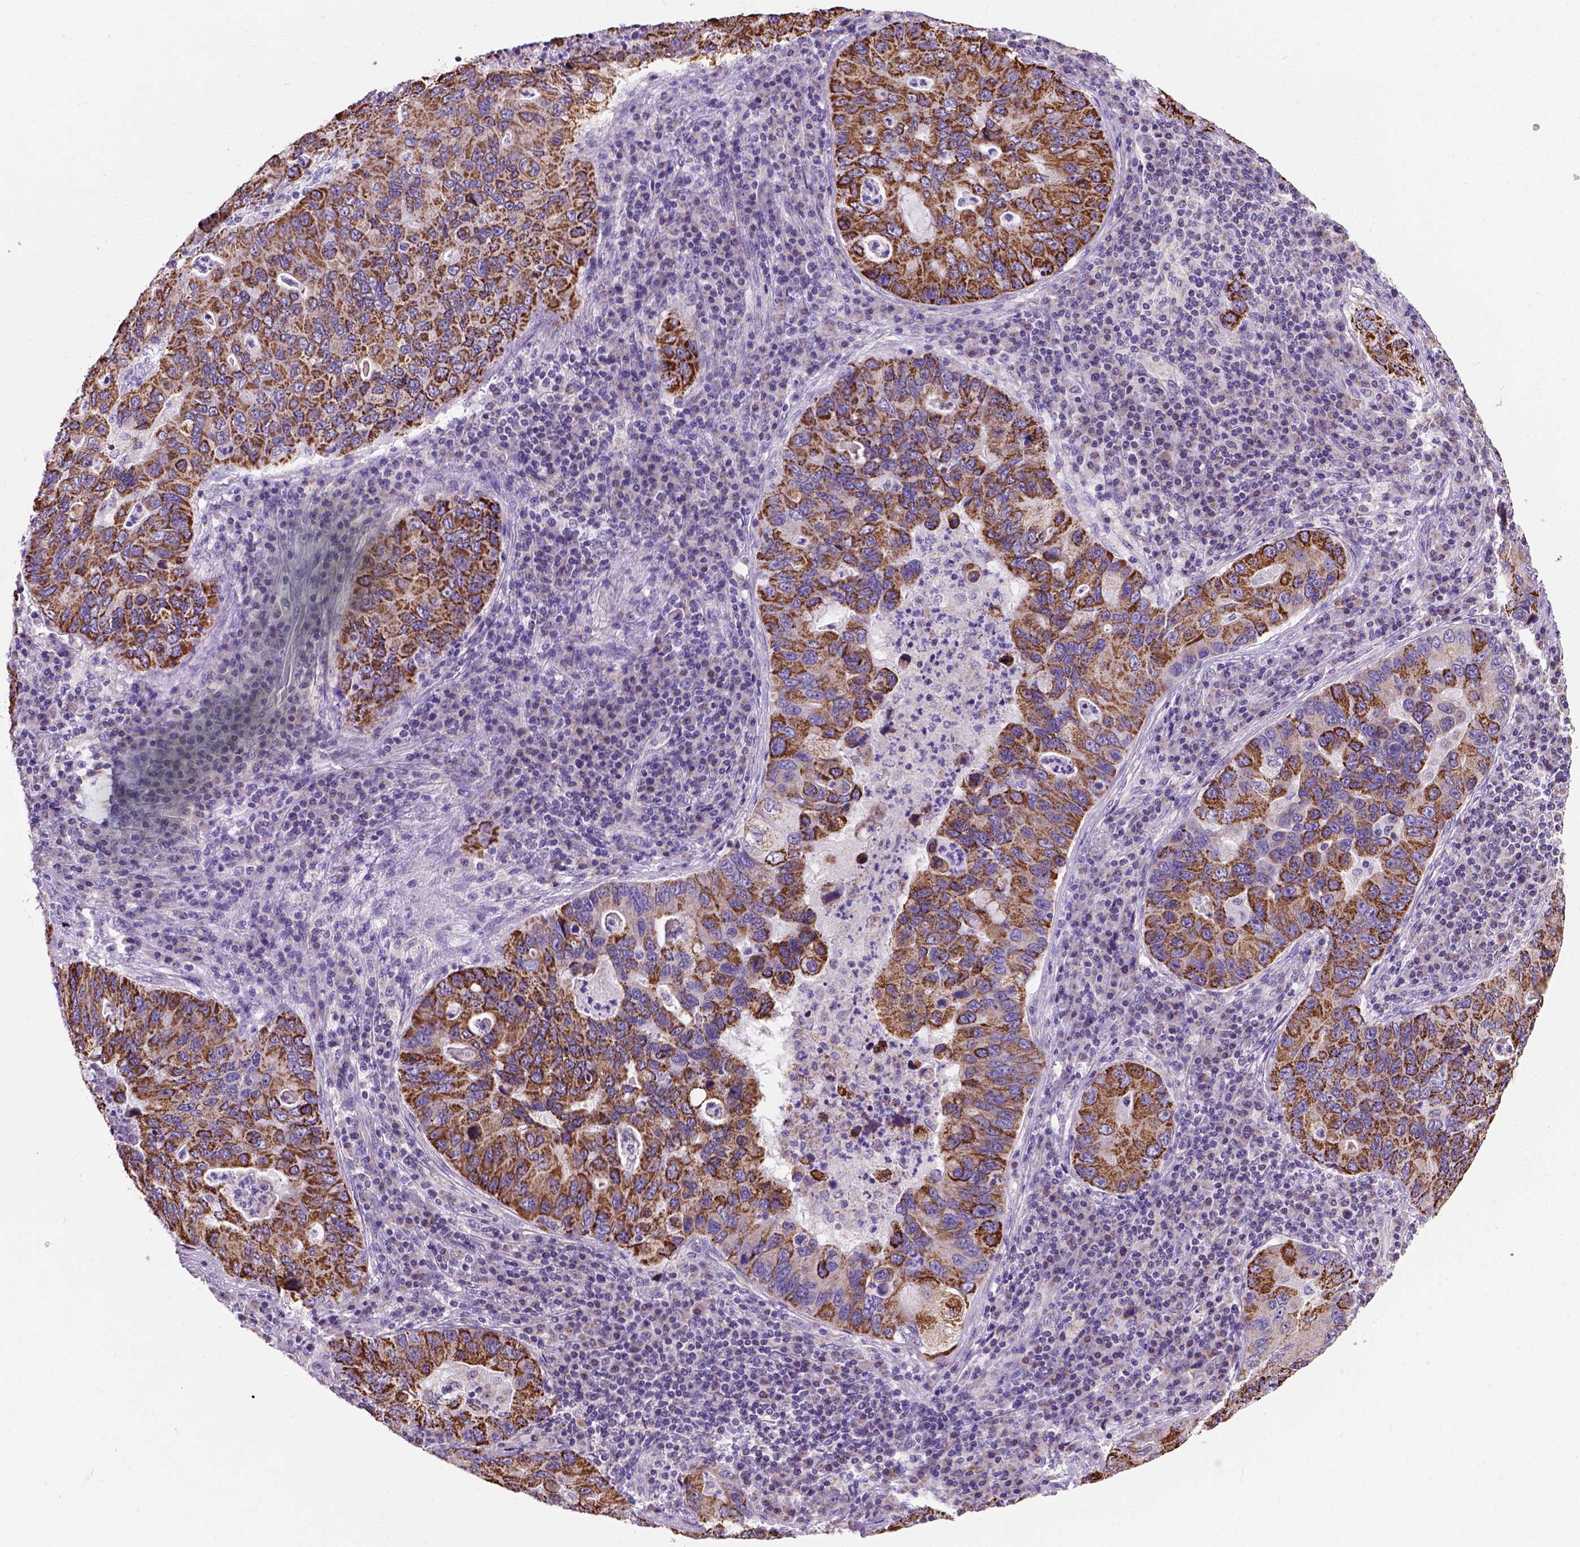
{"staining": {"intensity": "strong", "quantity": ">75%", "location": "cytoplasmic/membranous"}, "tissue": "lung cancer", "cell_type": "Tumor cells", "image_type": "cancer", "snomed": [{"axis": "morphology", "description": "Adenocarcinoma, NOS"}, {"axis": "morphology", "description": "Adenocarcinoma, metastatic, NOS"}, {"axis": "topography", "description": "Lymph node"}, {"axis": "topography", "description": "Lung"}], "caption": "Adenocarcinoma (lung) was stained to show a protein in brown. There is high levels of strong cytoplasmic/membranous positivity in approximately >75% of tumor cells.", "gene": "L2HGDH", "patient": {"sex": "female", "age": 54}}